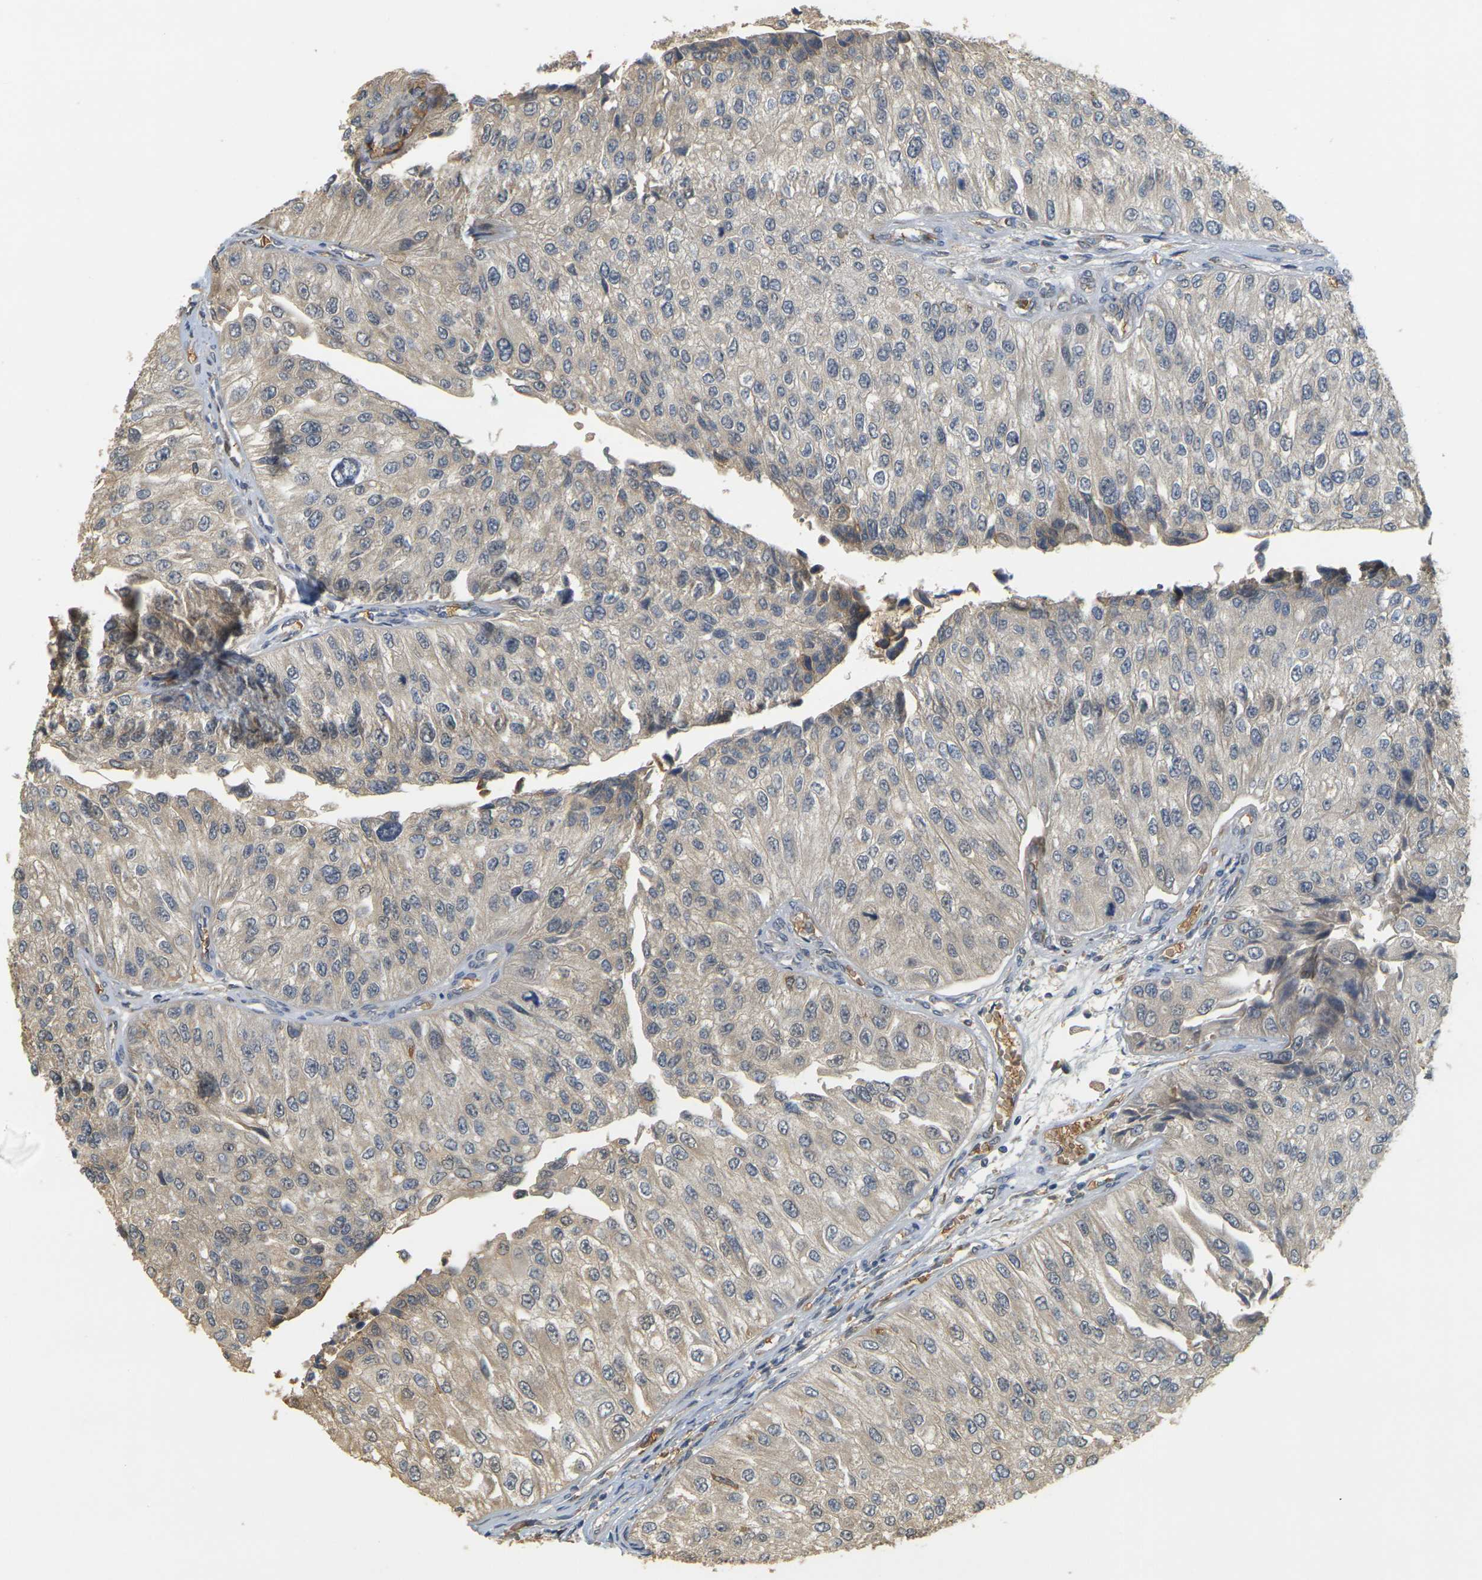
{"staining": {"intensity": "negative", "quantity": "none", "location": "none"}, "tissue": "urothelial cancer", "cell_type": "Tumor cells", "image_type": "cancer", "snomed": [{"axis": "morphology", "description": "Urothelial carcinoma, High grade"}, {"axis": "topography", "description": "Kidney"}, {"axis": "topography", "description": "Urinary bladder"}], "caption": "Tumor cells are negative for protein expression in human urothelial cancer. (DAB immunohistochemistry, high magnification).", "gene": "MEGF9", "patient": {"sex": "male", "age": 77}}